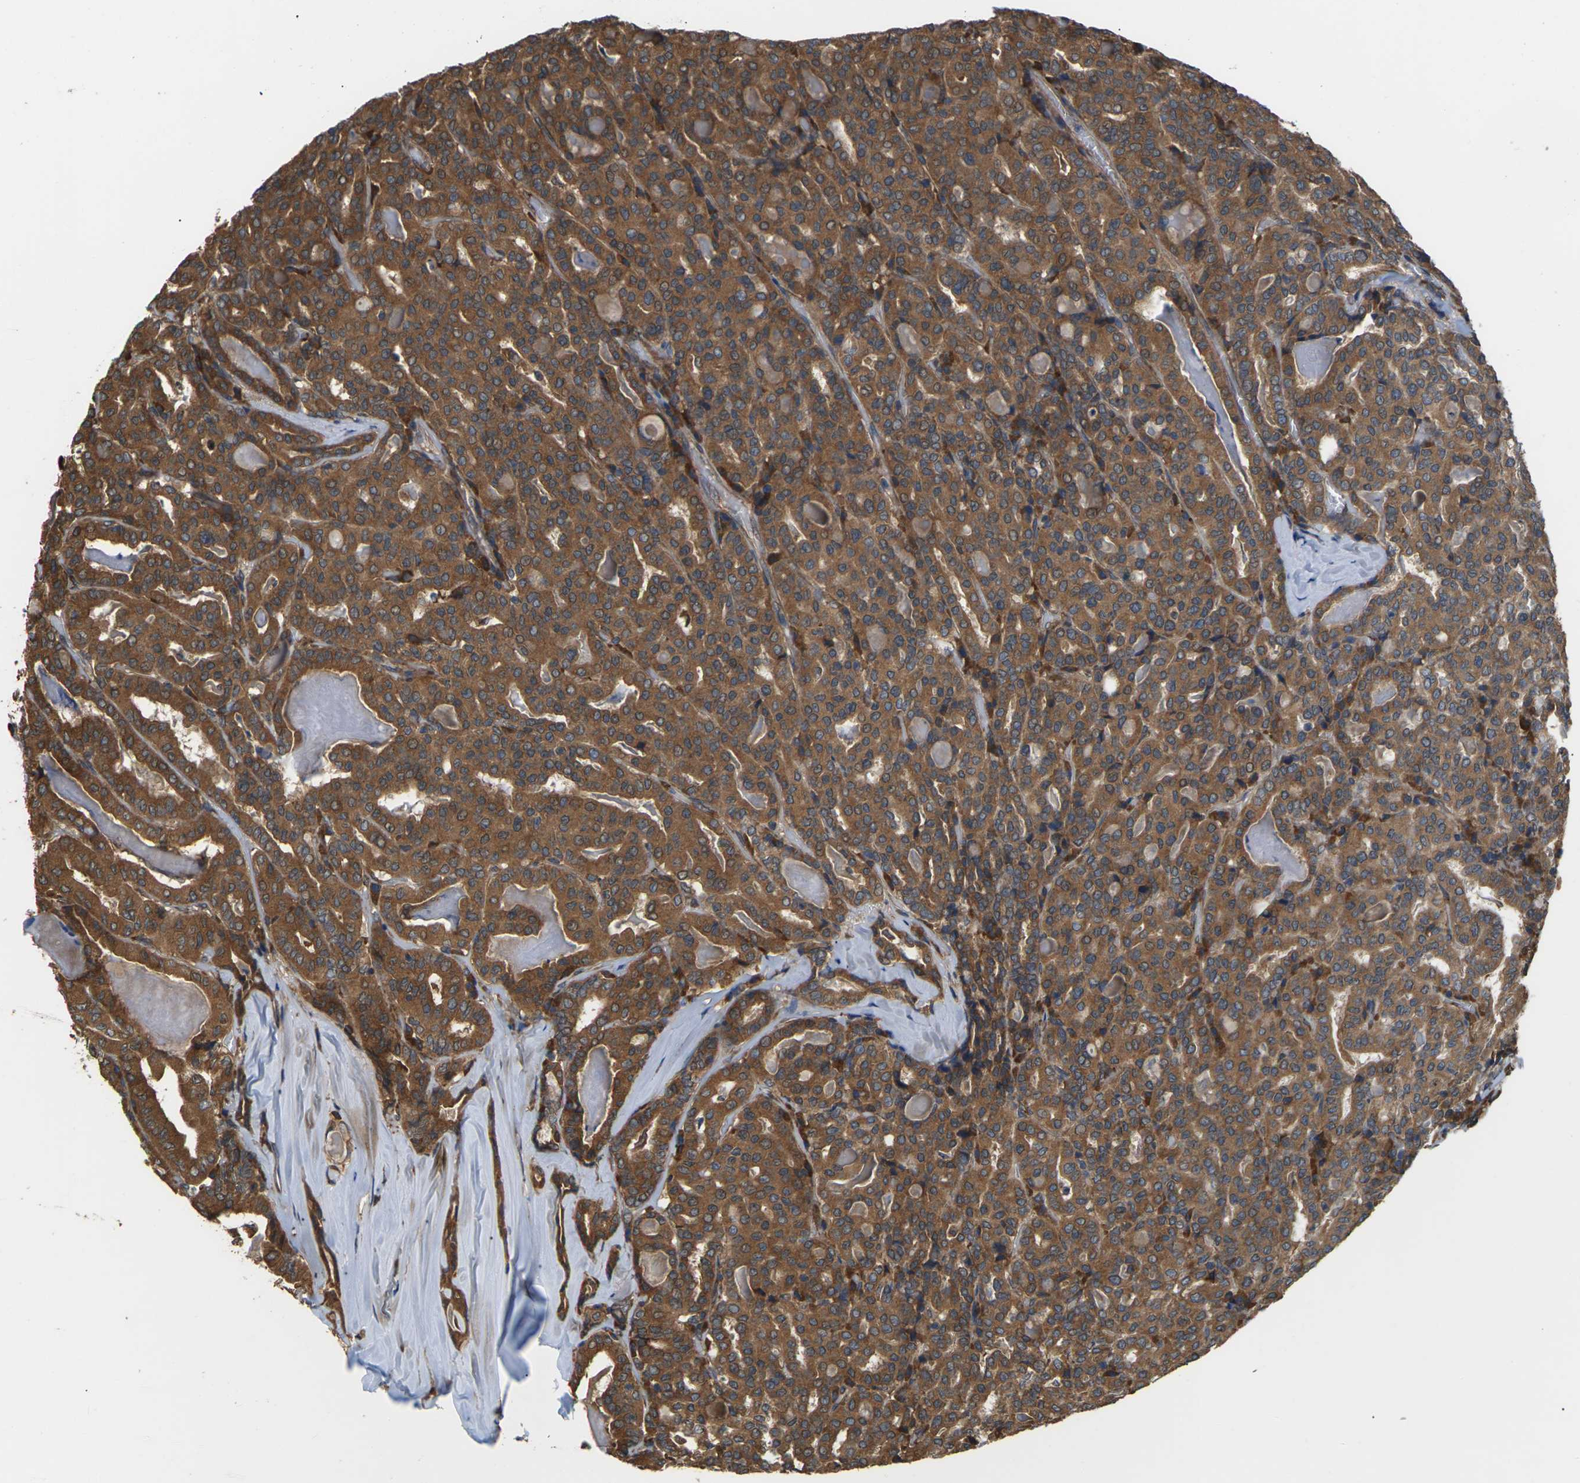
{"staining": {"intensity": "strong", "quantity": ">75%", "location": "cytoplasmic/membranous"}, "tissue": "thyroid cancer", "cell_type": "Tumor cells", "image_type": "cancer", "snomed": [{"axis": "morphology", "description": "Papillary adenocarcinoma, NOS"}, {"axis": "topography", "description": "Thyroid gland"}], "caption": "A high-resolution image shows immunohistochemistry staining of papillary adenocarcinoma (thyroid), which demonstrates strong cytoplasmic/membranous expression in approximately >75% of tumor cells.", "gene": "NRAS", "patient": {"sex": "female", "age": 42}}